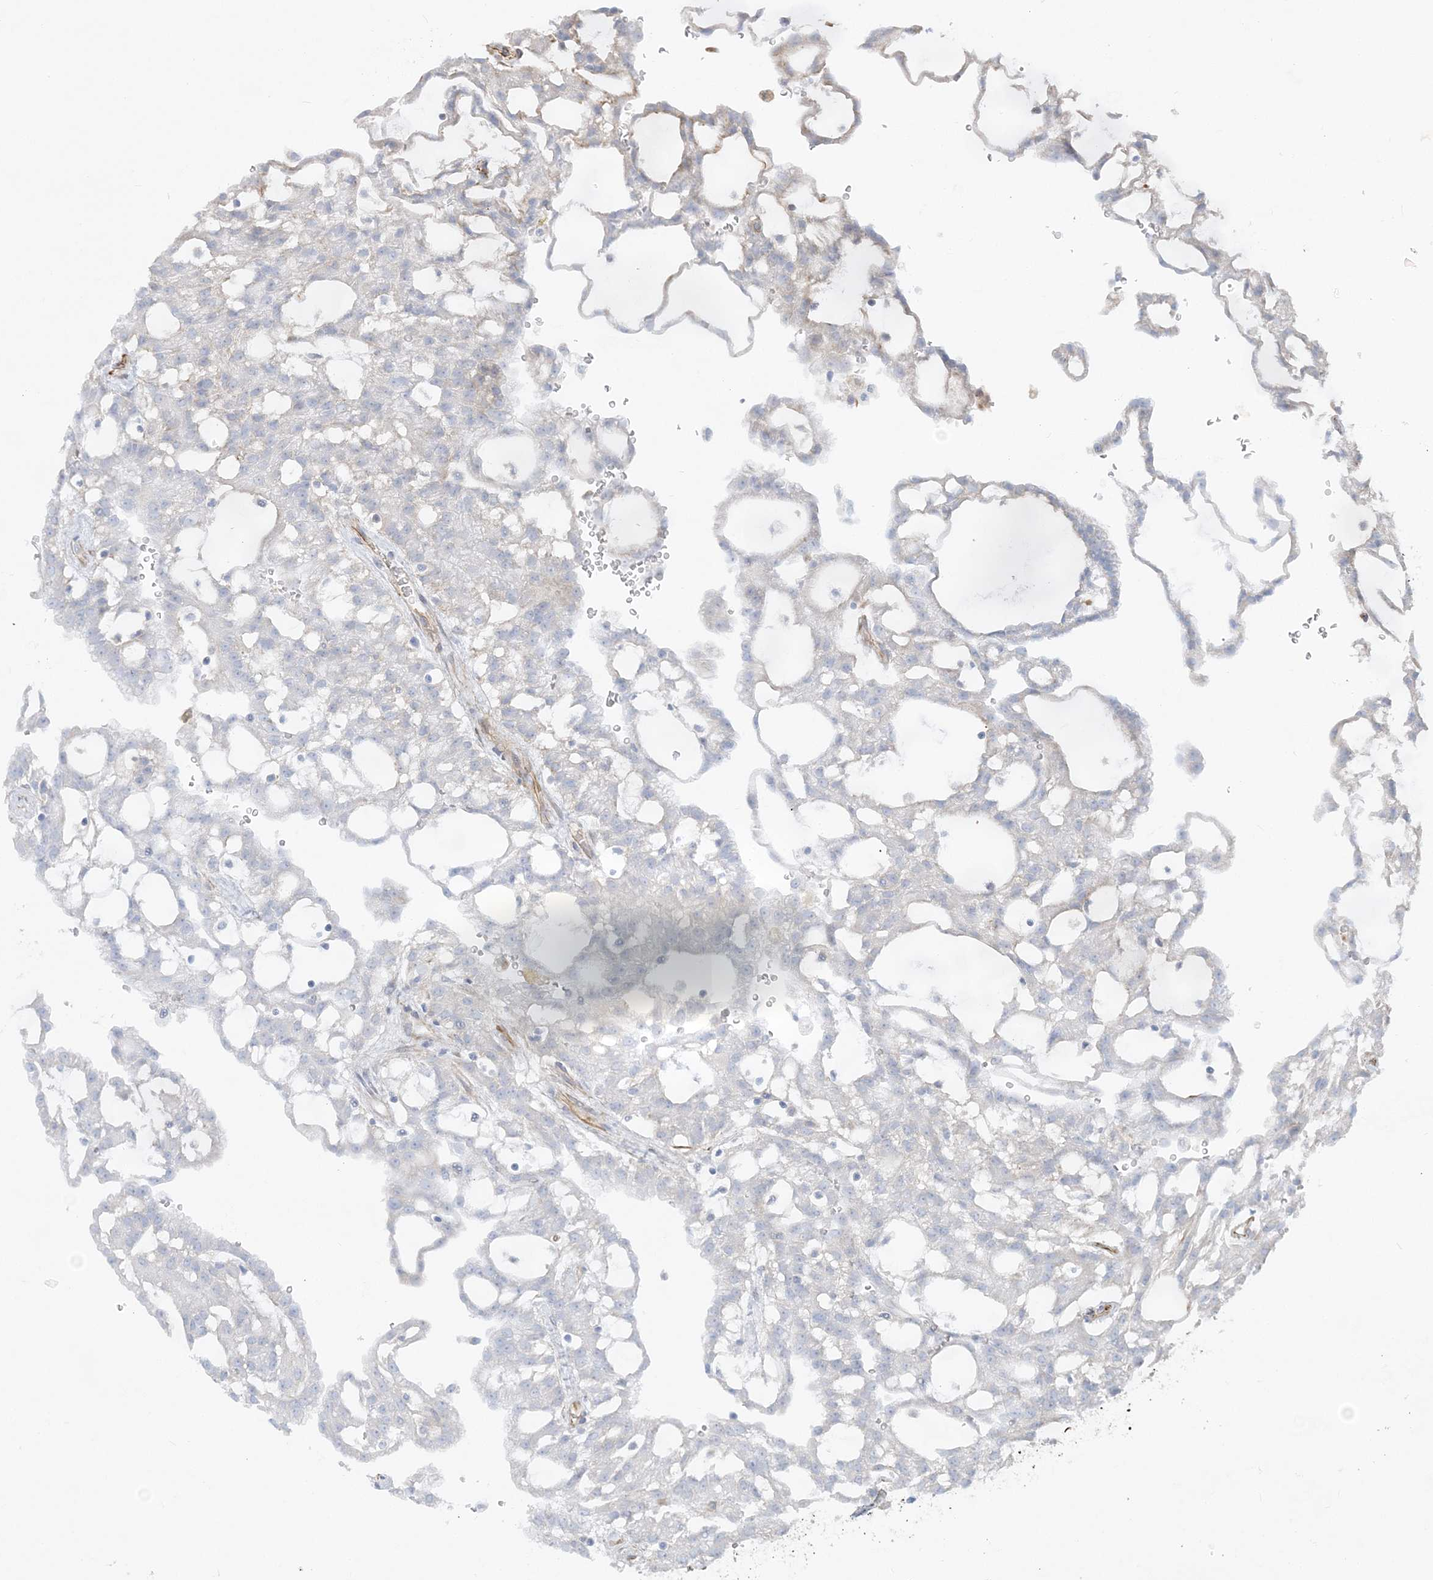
{"staining": {"intensity": "negative", "quantity": "none", "location": "none"}, "tissue": "renal cancer", "cell_type": "Tumor cells", "image_type": "cancer", "snomed": [{"axis": "morphology", "description": "Adenocarcinoma, NOS"}, {"axis": "topography", "description": "Kidney"}], "caption": "Immunohistochemistry of renal cancer displays no expression in tumor cells.", "gene": "SCLT1", "patient": {"sex": "male", "age": 63}}